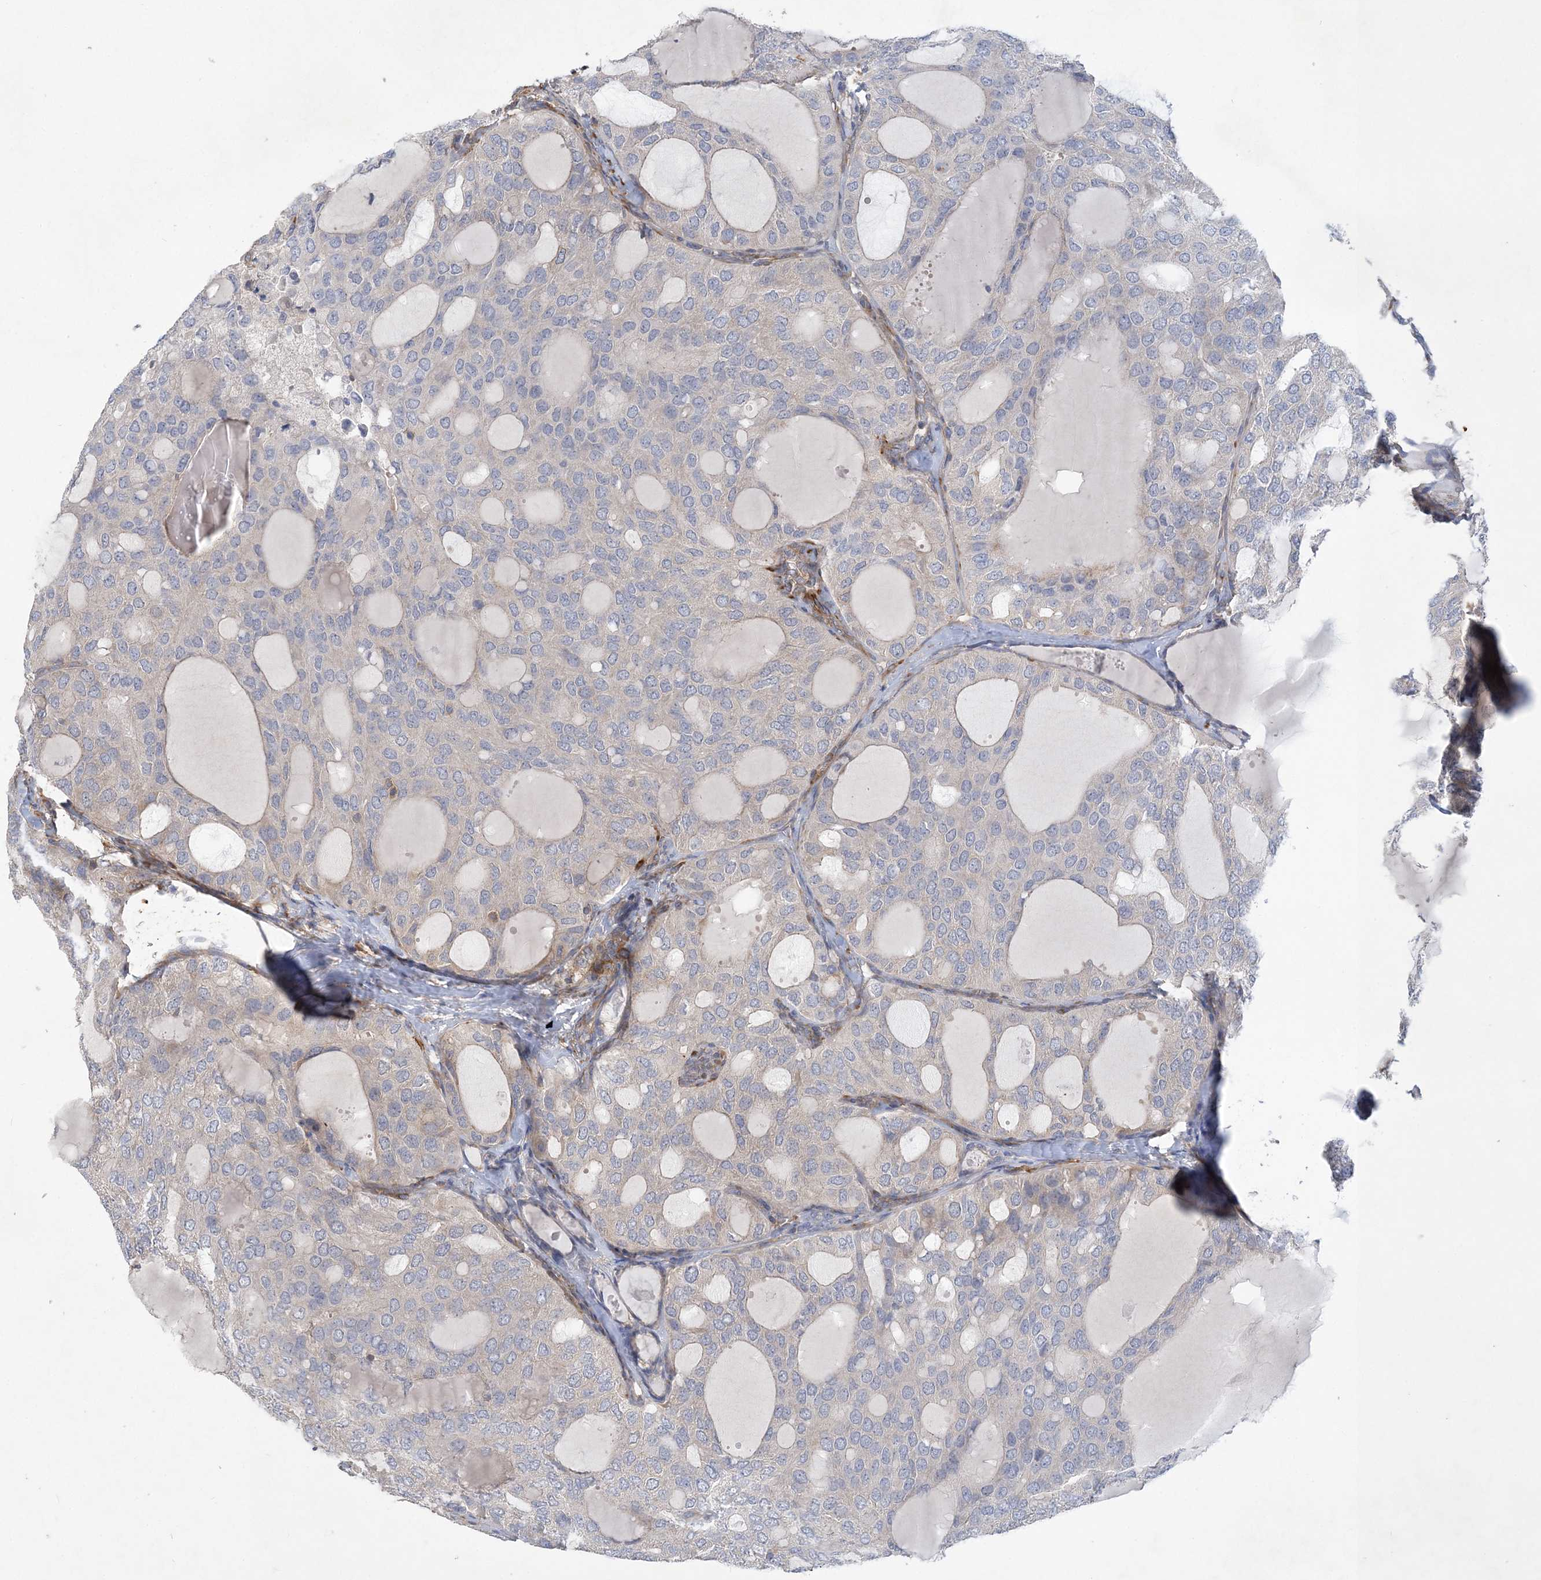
{"staining": {"intensity": "negative", "quantity": "none", "location": "none"}, "tissue": "thyroid cancer", "cell_type": "Tumor cells", "image_type": "cancer", "snomed": [{"axis": "morphology", "description": "Follicular adenoma carcinoma, NOS"}, {"axis": "topography", "description": "Thyroid gland"}], "caption": "The photomicrograph displays no staining of tumor cells in thyroid cancer (follicular adenoma carcinoma). Nuclei are stained in blue.", "gene": "MAP4K5", "patient": {"sex": "male", "age": 75}}